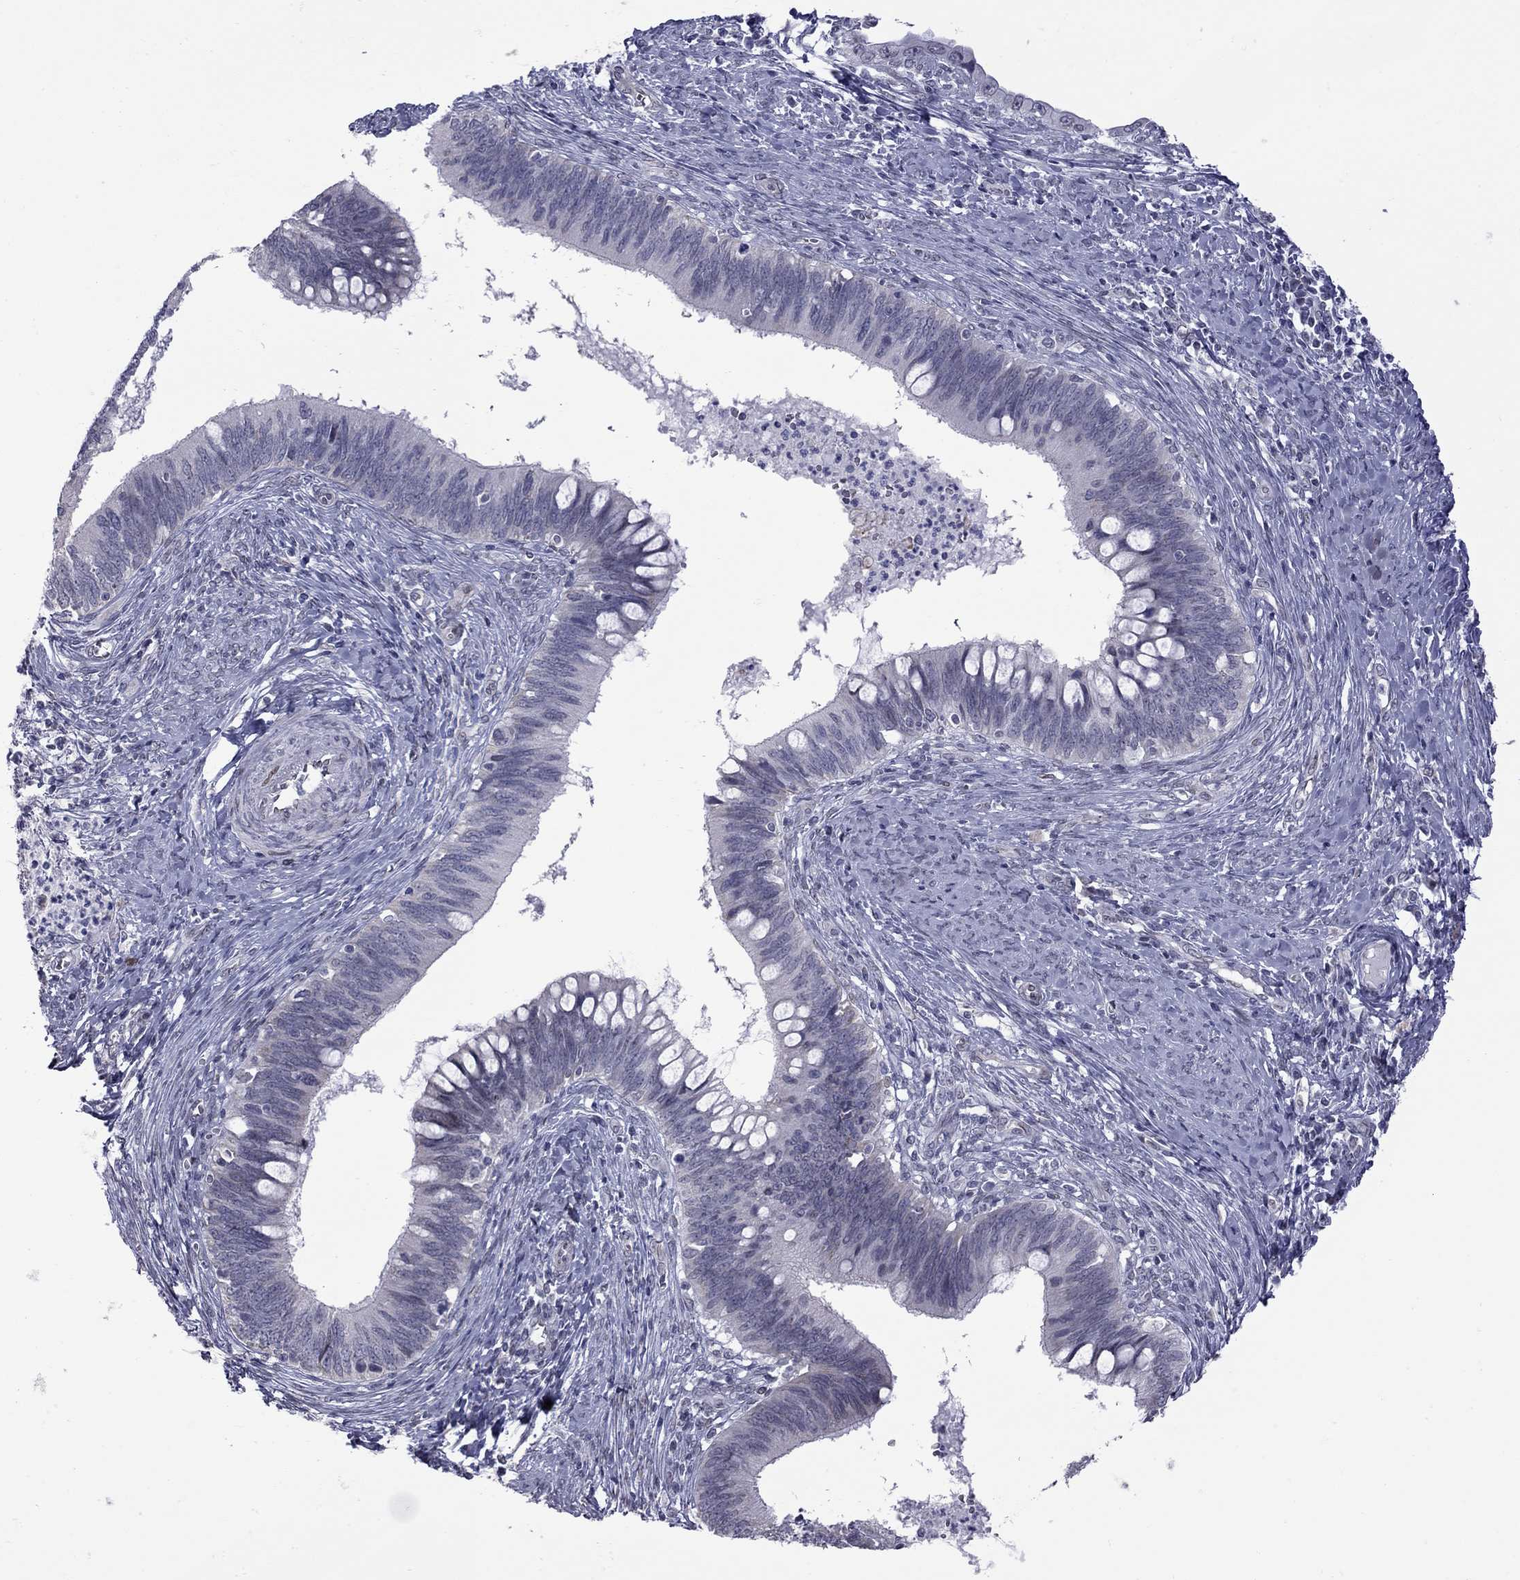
{"staining": {"intensity": "negative", "quantity": "none", "location": "none"}, "tissue": "cervical cancer", "cell_type": "Tumor cells", "image_type": "cancer", "snomed": [{"axis": "morphology", "description": "Adenocarcinoma, NOS"}, {"axis": "topography", "description": "Cervix"}], "caption": "Tumor cells show no significant protein staining in adenocarcinoma (cervical).", "gene": "CLTCL1", "patient": {"sex": "female", "age": 42}}